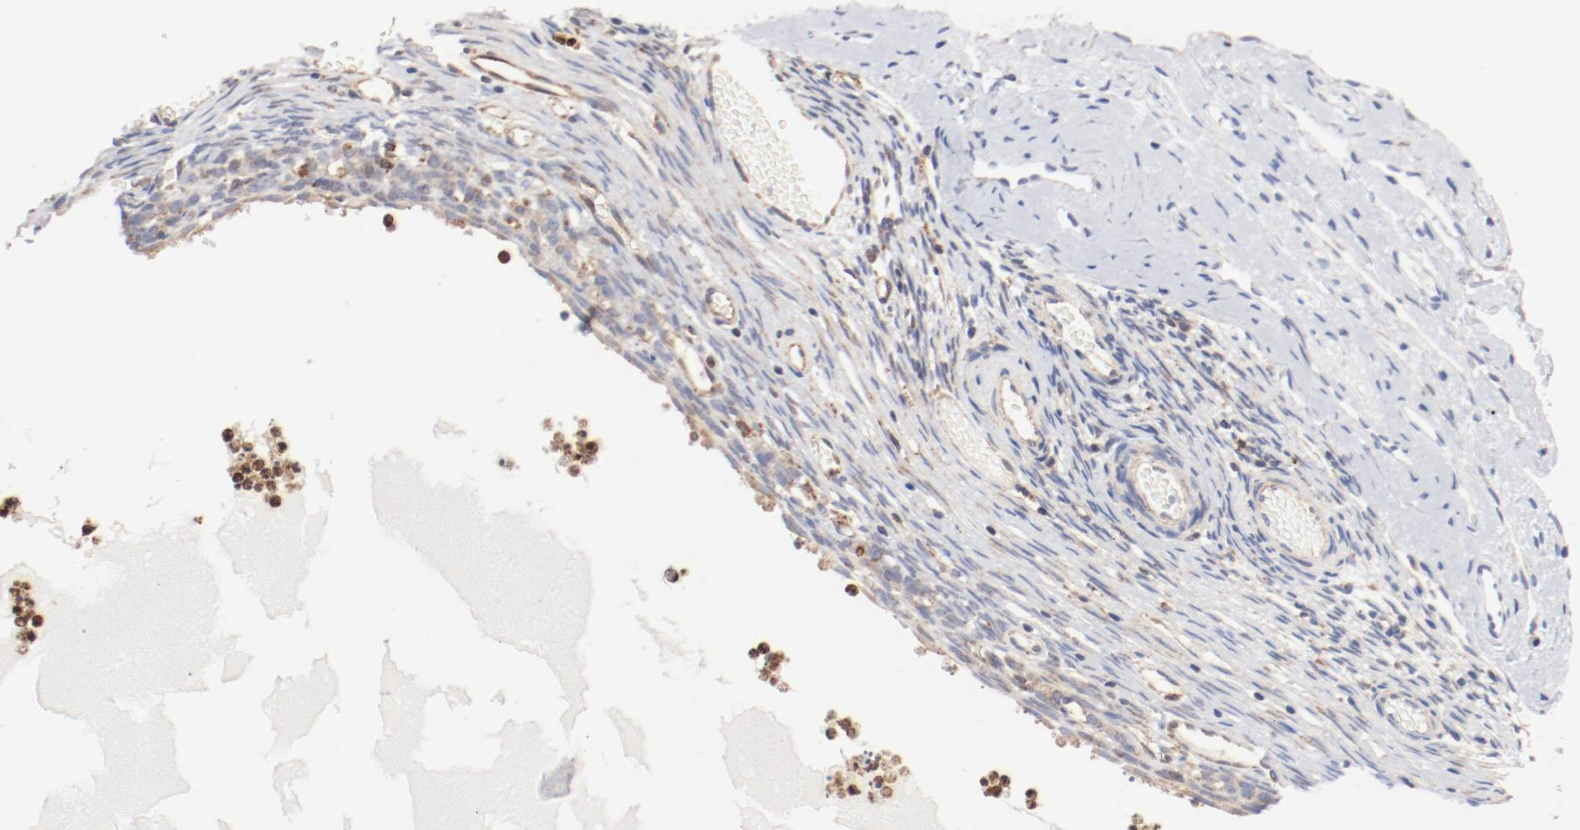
{"staining": {"intensity": "moderate", "quantity": "25%-75%", "location": "cytoplasmic/membranous"}, "tissue": "ovary", "cell_type": "Ovarian stroma cells", "image_type": "normal", "snomed": [{"axis": "morphology", "description": "Normal tissue, NOS"}, {"axis": "topography", "description": "Ovary"}], "caption": "Moderate cytoplasmic/membranous protein expression is seen in about 25%-75% of ovarian stroma cells in ovary.", "gene": "PDPK1", "patient": {"sex": "female", "age": 35}}